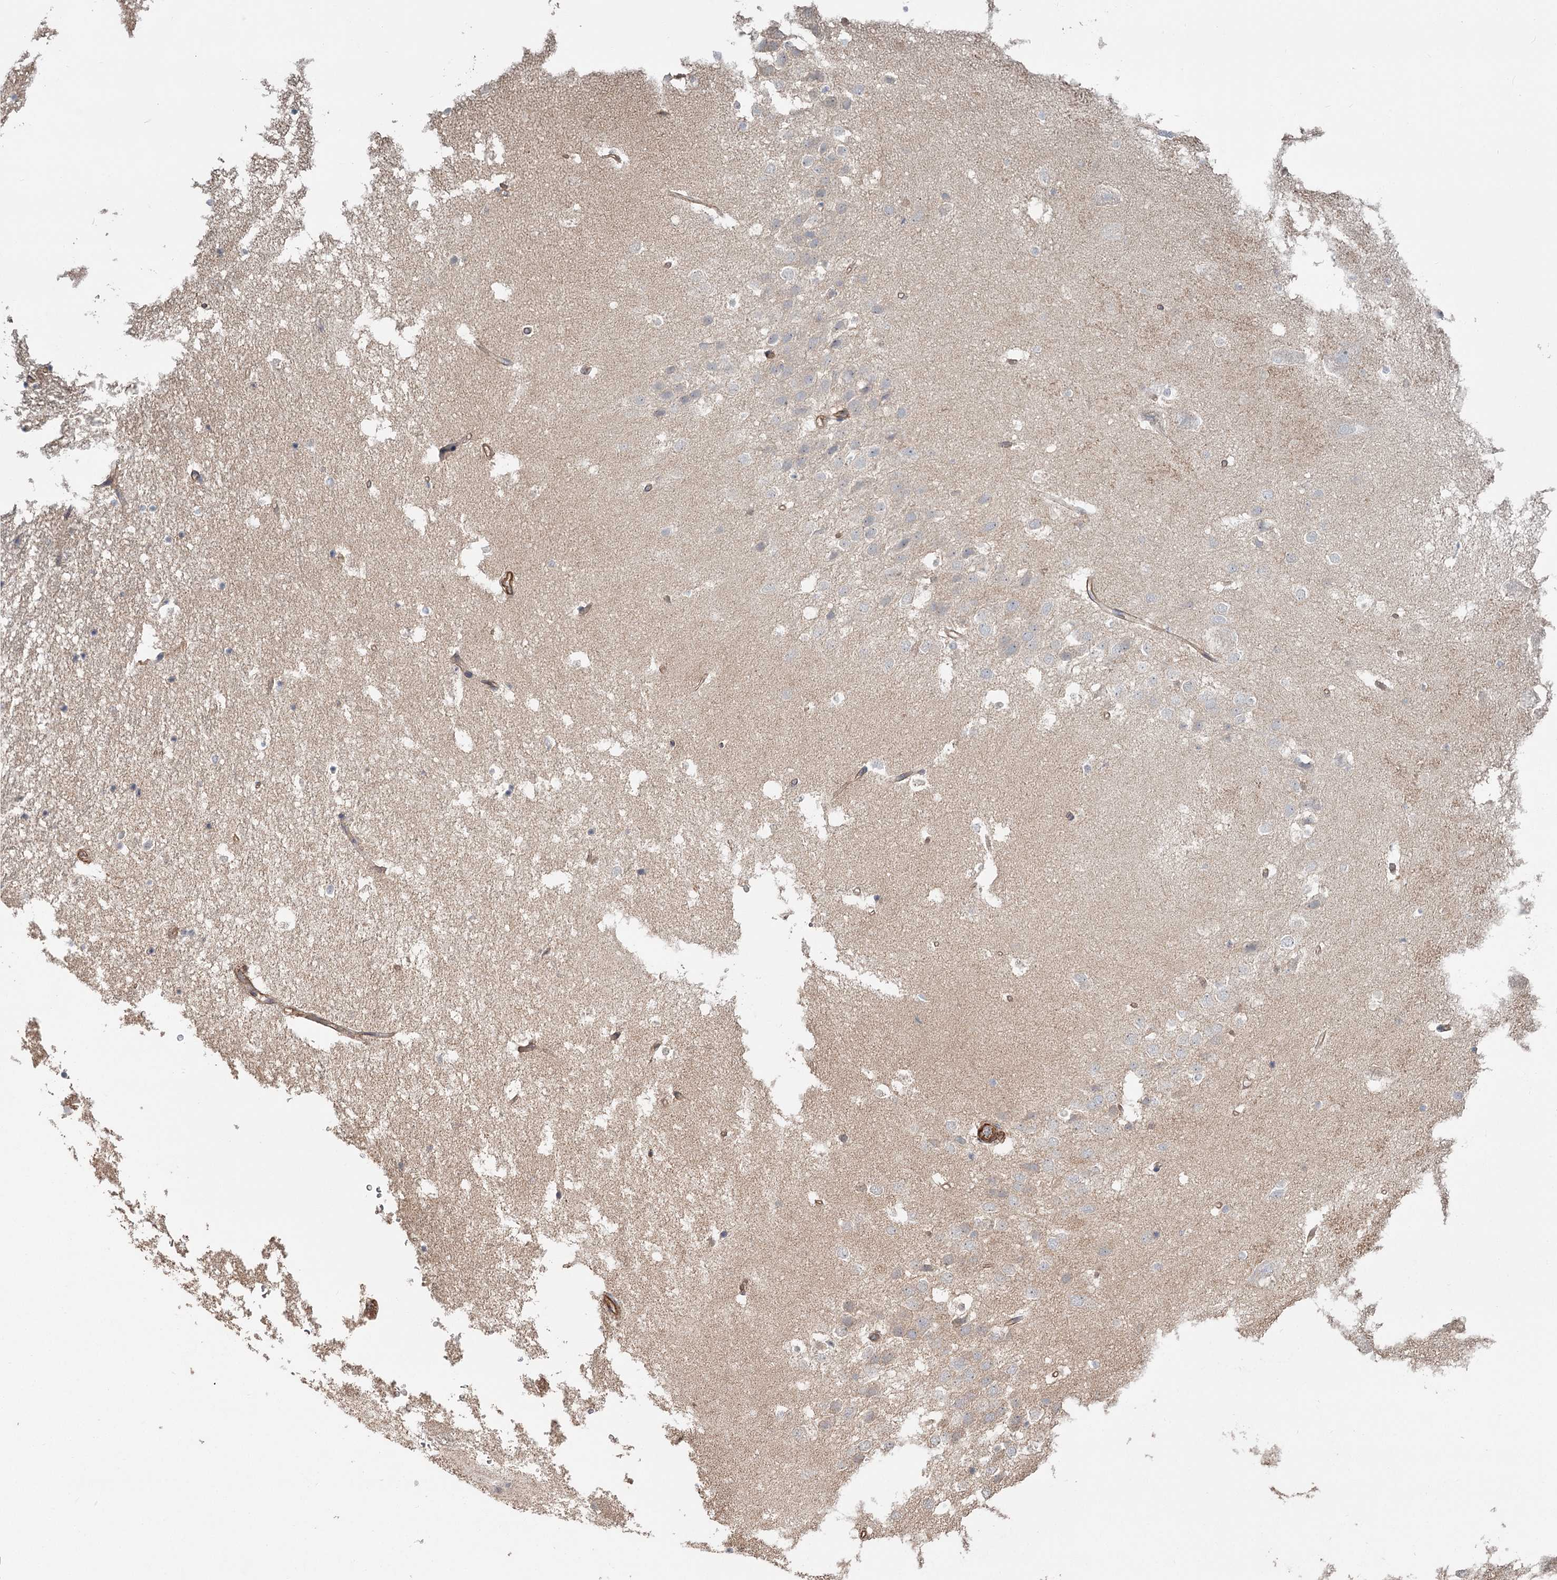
{"staining": {"intensity": "negative", "quantity": "none", "location": "none"}, "tissue": "hippocampus", "cell_type": "Glial cells", "image_type": "normal", "snomed": [{"axis": "morphology", "description": "Normal tissue, NOS"}, {"axis": "topography", "description": "Hippocampus"}], "caption": "The histopathology image shows no significant staining in glial cells of hippocampus.", "gene": "DHRS9", "patient": {"sex": "female", "age": 52}}